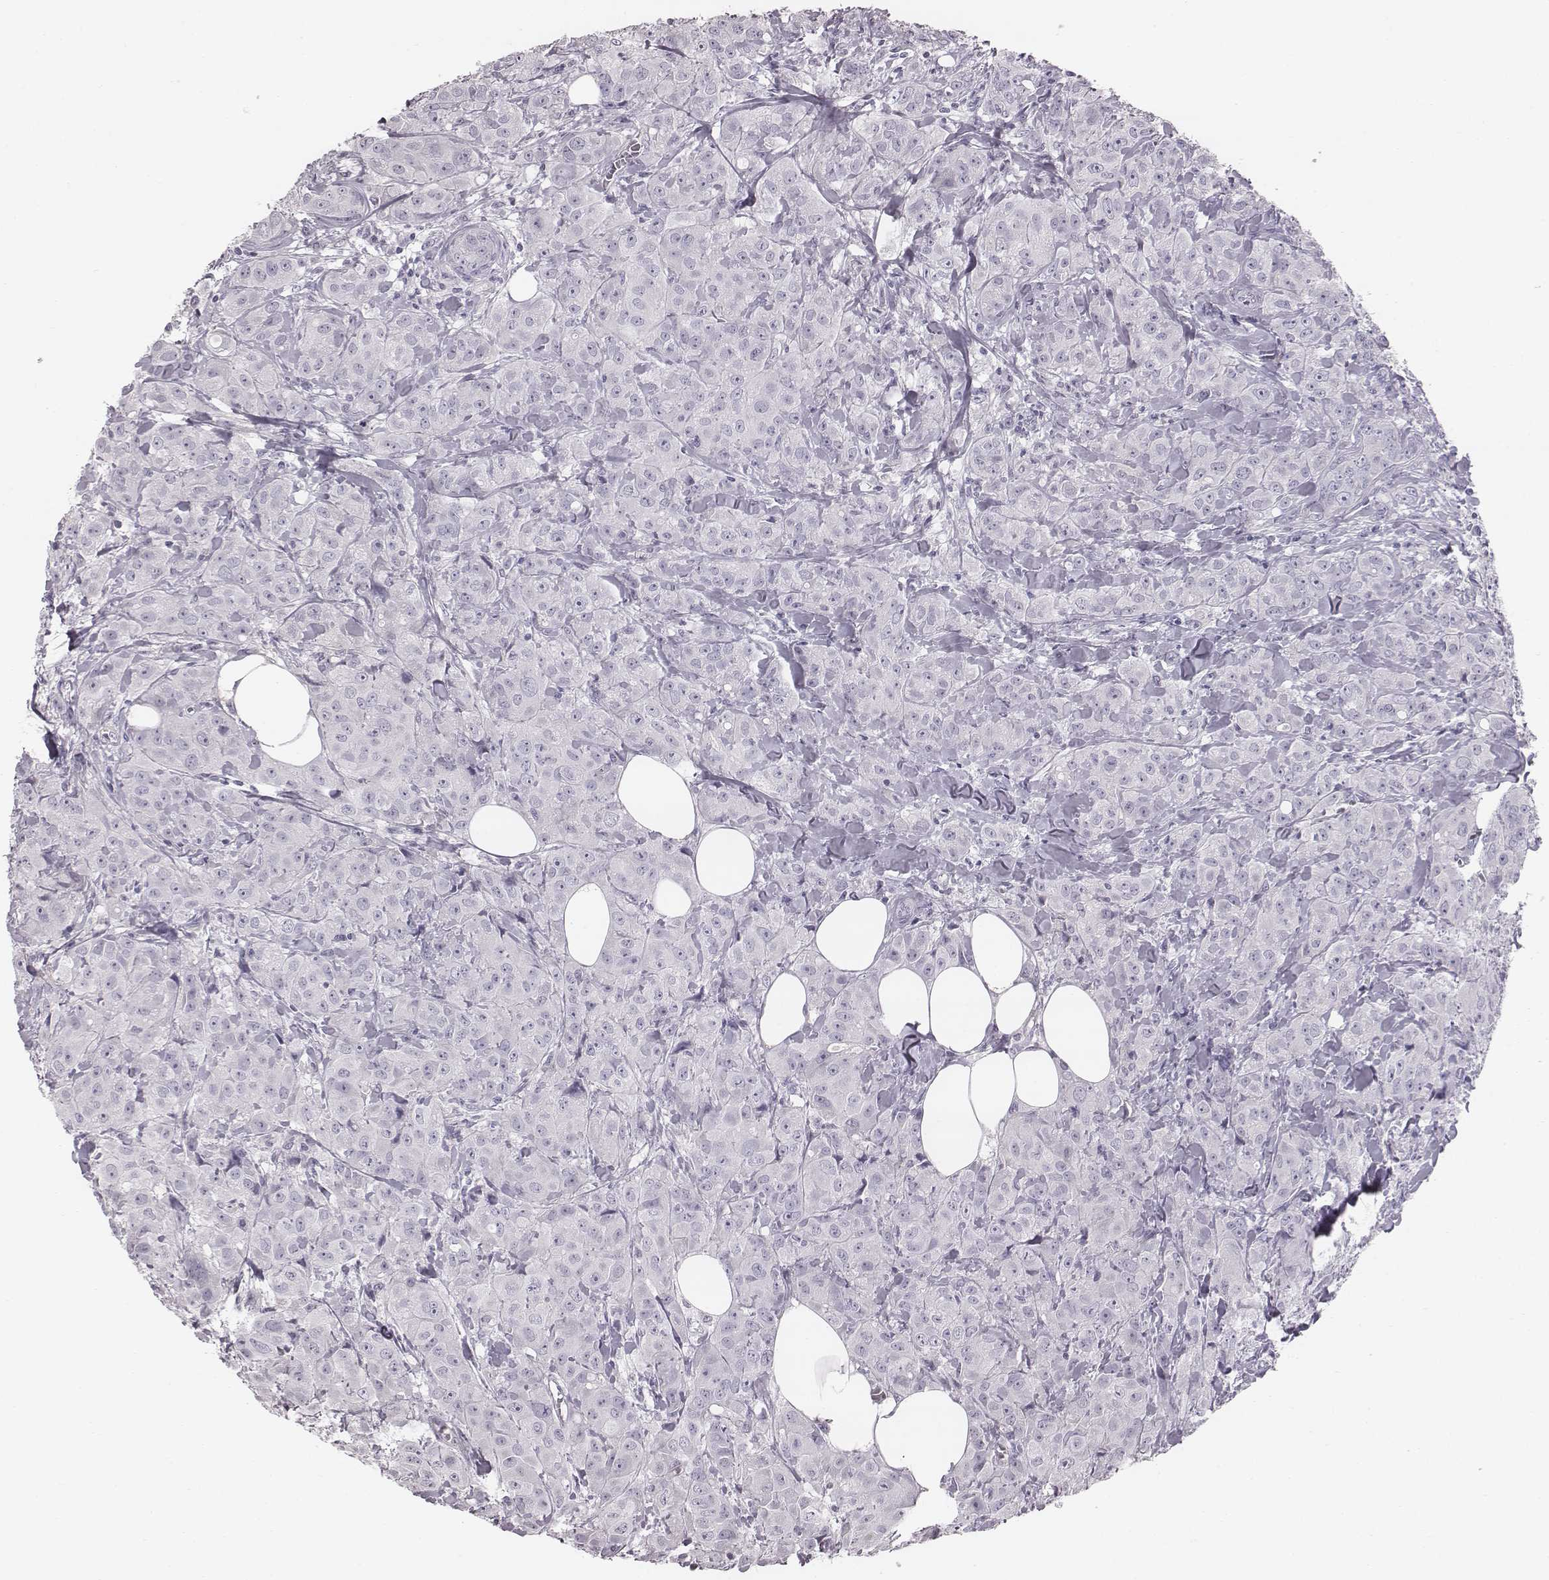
{"staining": {"intensity": "negative", "quantity": "none", "location": "none"}, "tissue": "breast cancer", "cell_type": "Tumor cells", "image_type": "cancer", "snomed": [{"axis": "morphology", "description": "Duct carcinoma"}, {"axis": "topography", "description": "Breast"}], "caption": "Immunohistochemistry (IHC) histopathology image of breast intraductal carcinoma stained for a protein (brown), which shows no expression in tumor cells.", "gene": "PDE8B", "patient": {"sex": "female", "age": 43}}